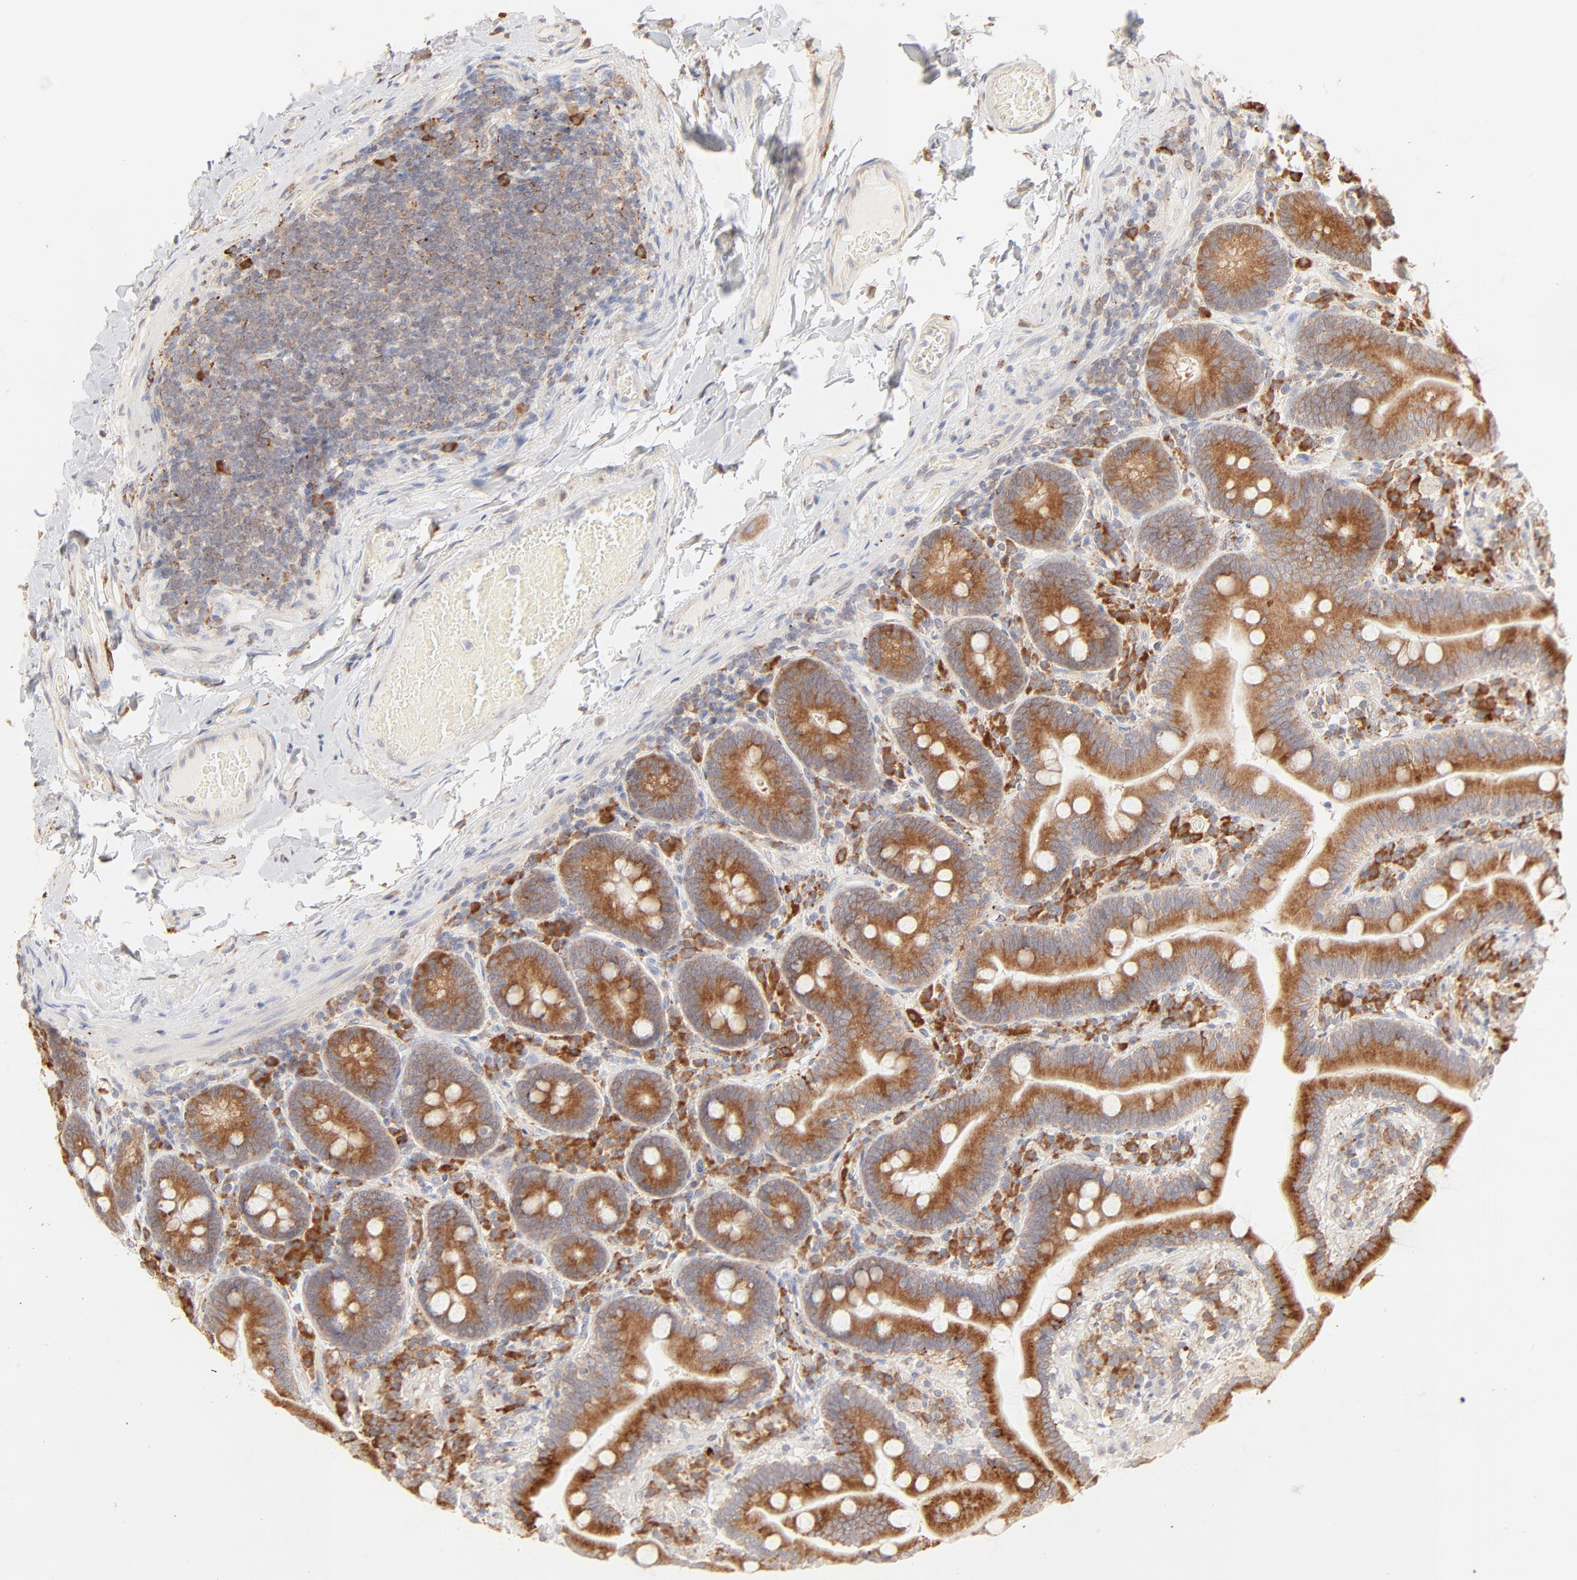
{"staining": {"intensity": "strong", "quantity": ">75%", "location": "cytoplasmic/membranous"}, "tissue": "duodenum", "cell_type": "Glandular cells", "image_type": "normal", "snomed": [{"axis": "morphology", "description": "Normal tissue, NOS"}, {"axis": "topography", "description": "Duodenum"}], "caption": "DAB immunohistochemical staining of unremarkable human duodenum exhibits strong cytoplasmic/membranous protein positivity in about >75% of glandular cells.", "gene": "PARP12", "patient": {"sex": "male", "age": 66}}